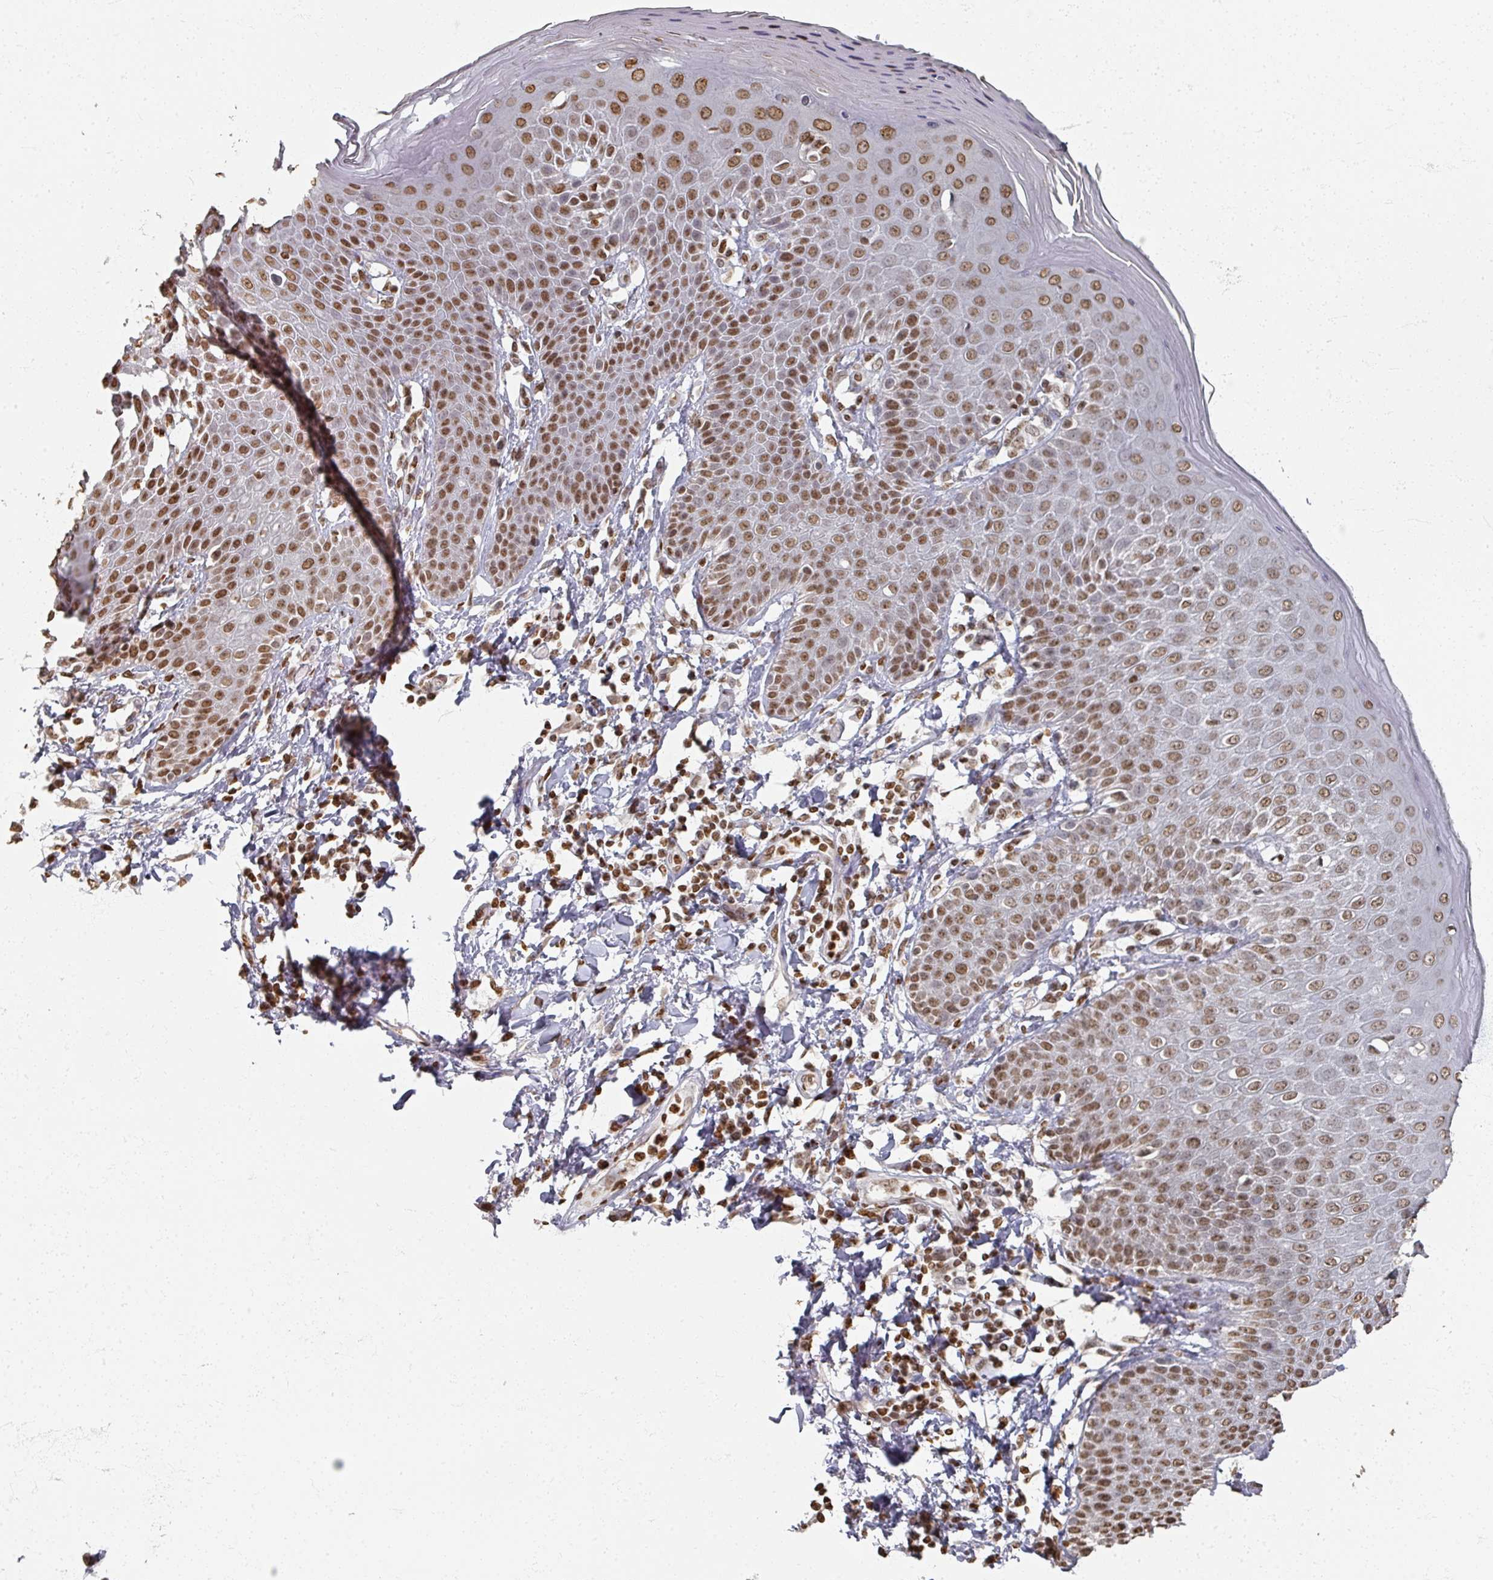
{"staining": {"intensity": "moderate", "quantity": ">75%", "location": "nuclear"}, "tissue": "skin", "cell_type": "Epidermal cells", "image_type": "normal", "snomed": [{"axis": "morphology", "description": "Normal tissue, NOS"}, {"axis": "topography", "description": "Peripheral nerve tissue"}], "caption": "Protein expression analysis of normal skin exhibits moderate nuclear staining in approximately >75% of epidermal cells.", "gene": "DCUN1D5", "patient": {"sex": "male", "age": 51}}